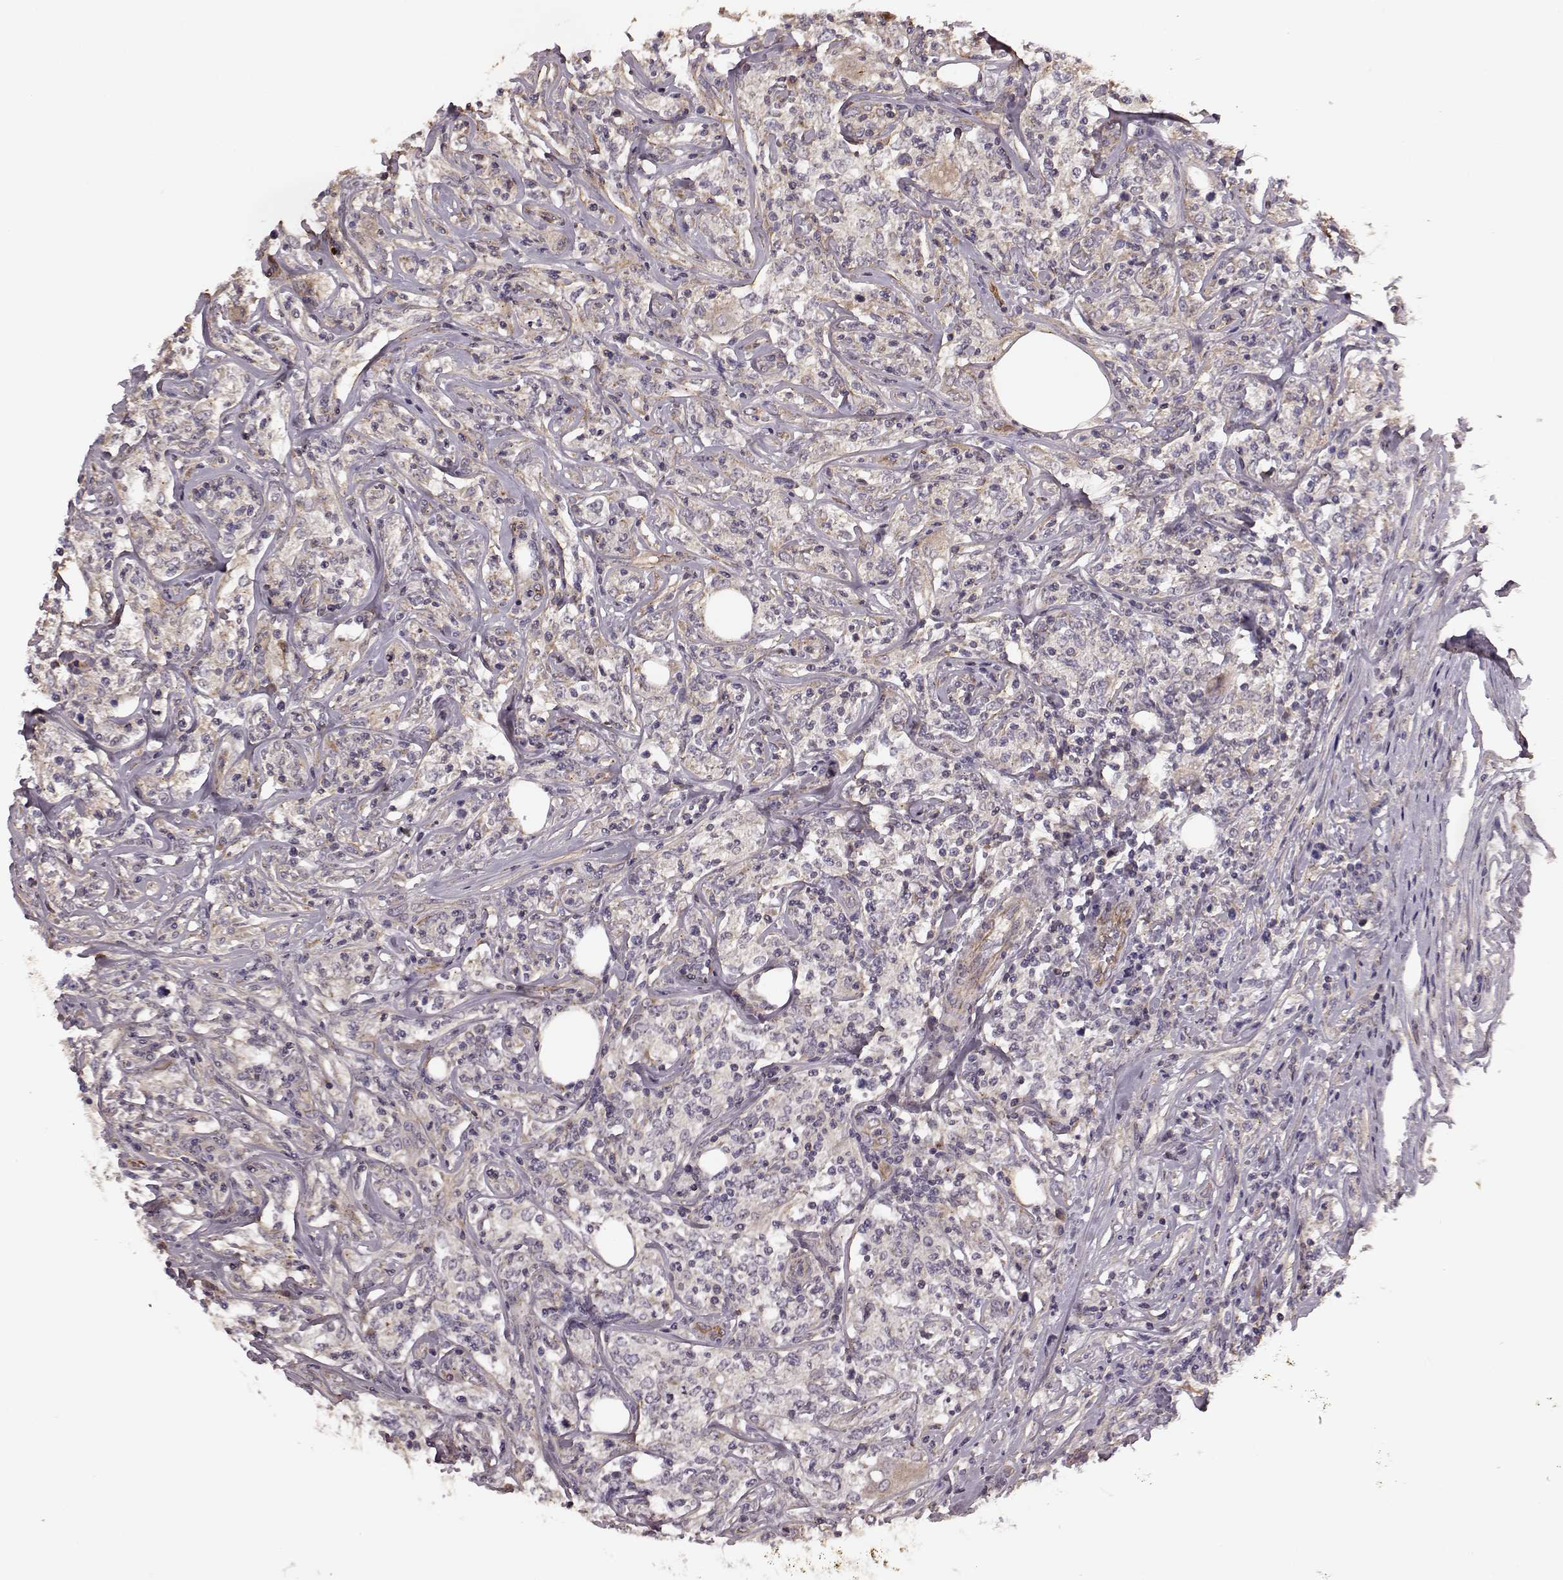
{"staining": {"intensity": "negative", "quantity": "none", "location": "none"}, "tissue": "lymphoma", "cell_type": "Tumor cells", "image_type": "cancer", "snomed": [{"axis": "morphology", "description": "Malignant lymphoma, non-Hodgkin's type, High grade"}, {"axis": "topography", "description": "Lymph node"}], "caption": "The photomicrograph shows no staining of tumor cells in malignant lymphoma, non-Hodgkin's type (high-grade).", "gene": "NTF3", "patient": {"sex": "female", "age": 84}}